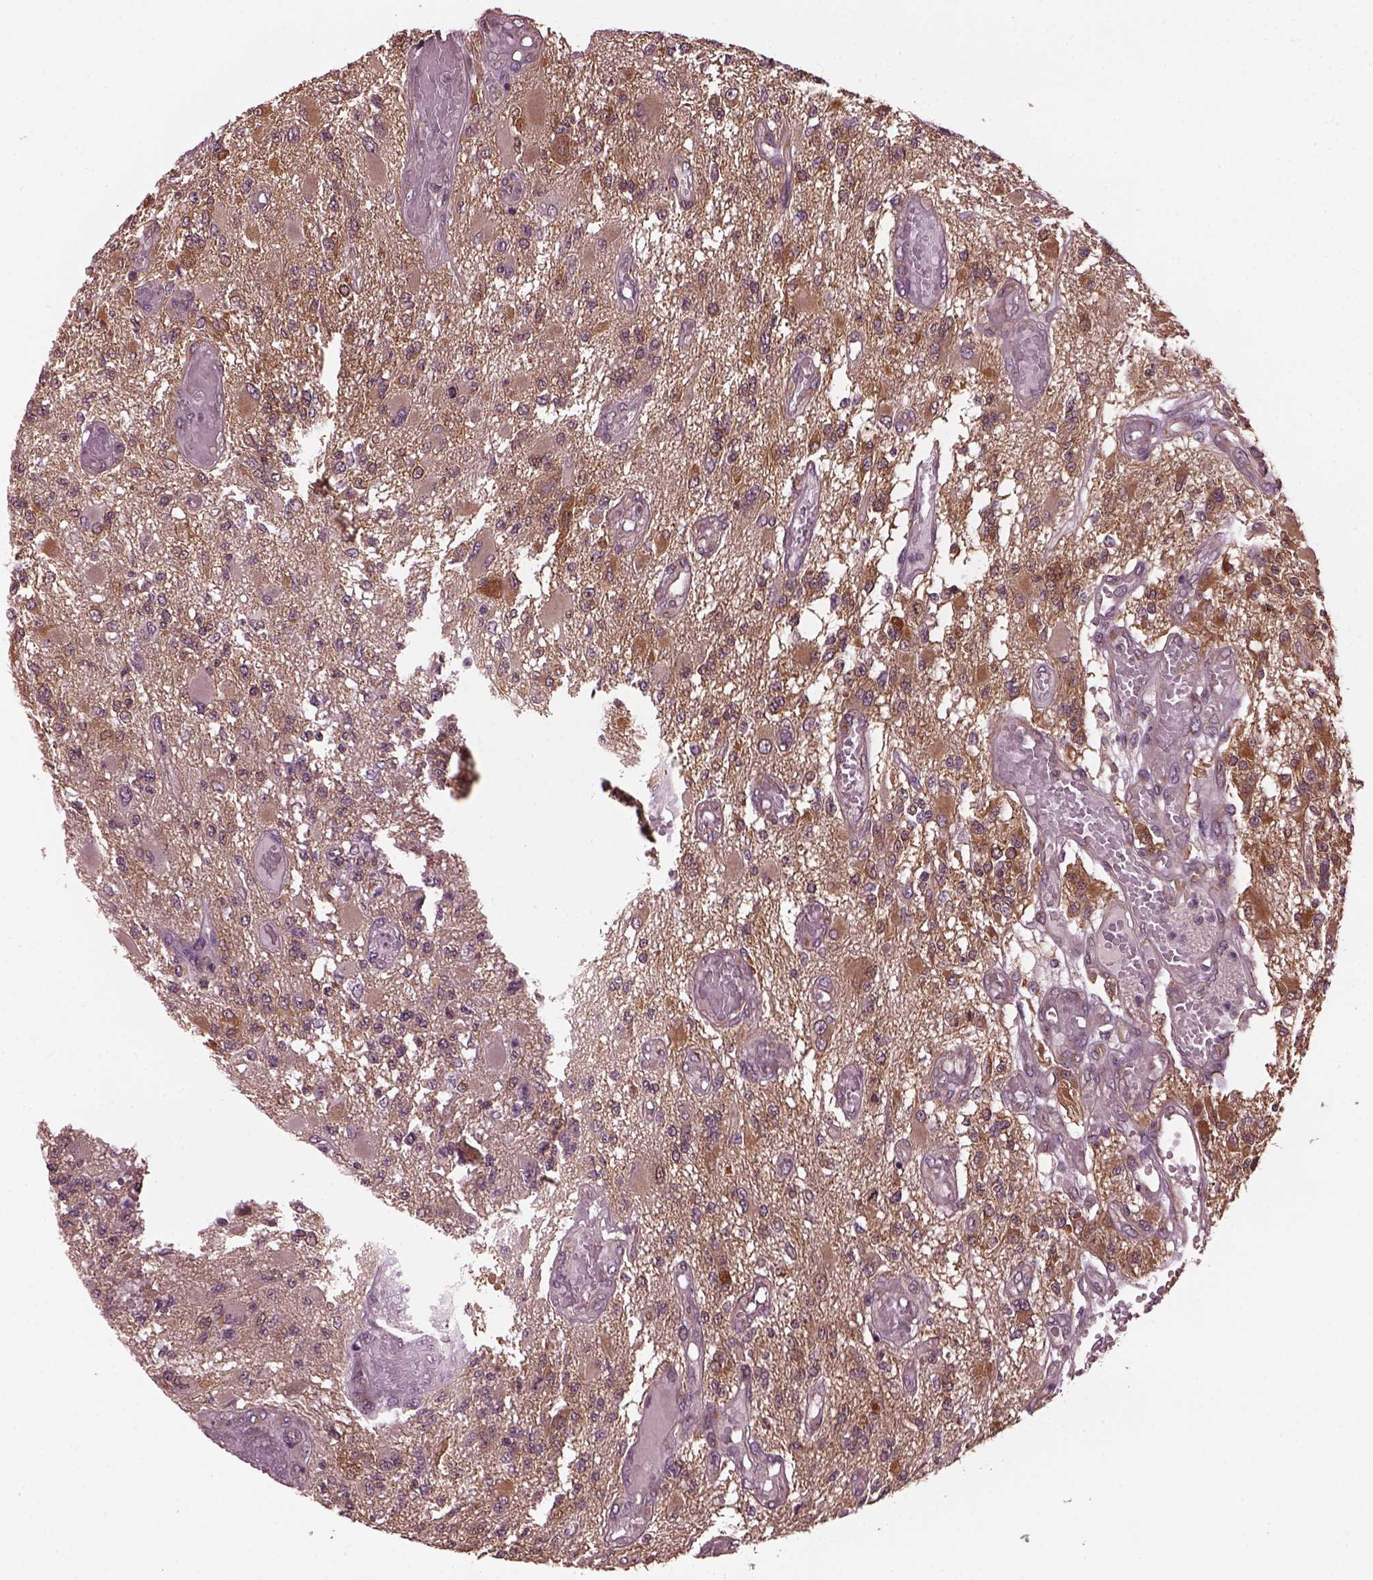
{"staining": {"intensity": "moderate", "quantity": "25%-75%", "location": "cytoplasmic/membranous"}, "tissue": "glioma", "cell_type": "Tumor cells", "image_type": "cancer", "snomed": [{"axis": "morphology", "description": "Glioma, malignant, High grade"}, {"axis": "topography", "description": "Brain"}], "caption": "A histopathology image showing moderate cytoplasmic/membranous expression in about 25%-75% of tumor cells in malignant high-grade glioma, as visualized by brown immunohistochemical staining.", "gene": "RUFY3", "patient": {"sex": "female", "age": 63}}